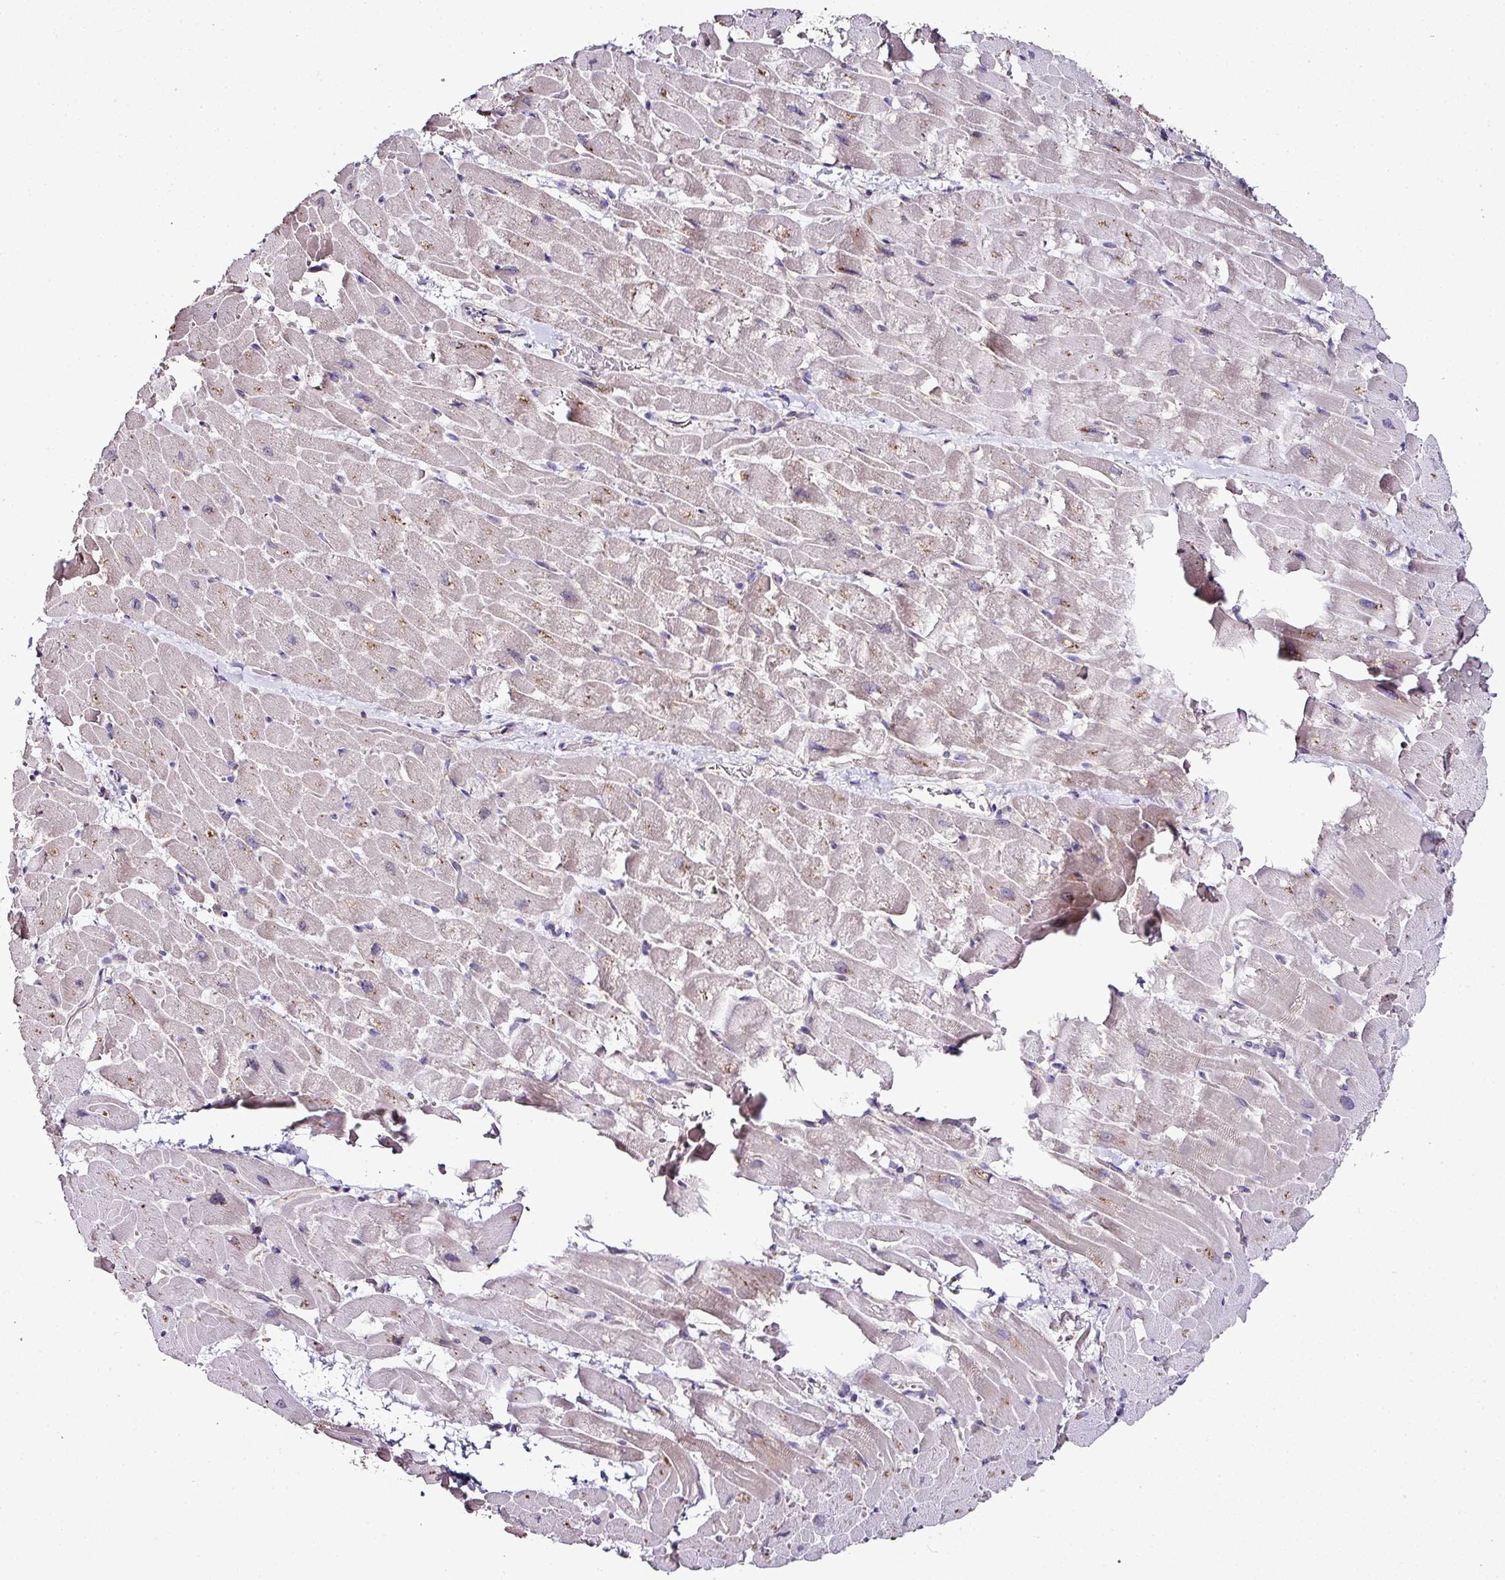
{"staining": {"intensity": "weak", "quantity": "25%-75%", "location": "cytoplasmic/membranous"}, "tissue": "heart muscle", "cell_type": "Cardiomyocytes", "image_type": "normal", "snomed": [{"axis": "morphology", "description": "Normal tissue, NOS"}, {"axis": "topography", "description": "Heart"}], "caption": "Weak cytoplasmic/membranous positivity is seen in approximately 25%-75% of cardiomyocytes in unremarkable heart muscle. Nuclei are stained in blue.", "gene": "SKIC2", "patient": {"sex": "male", "age": 37}}